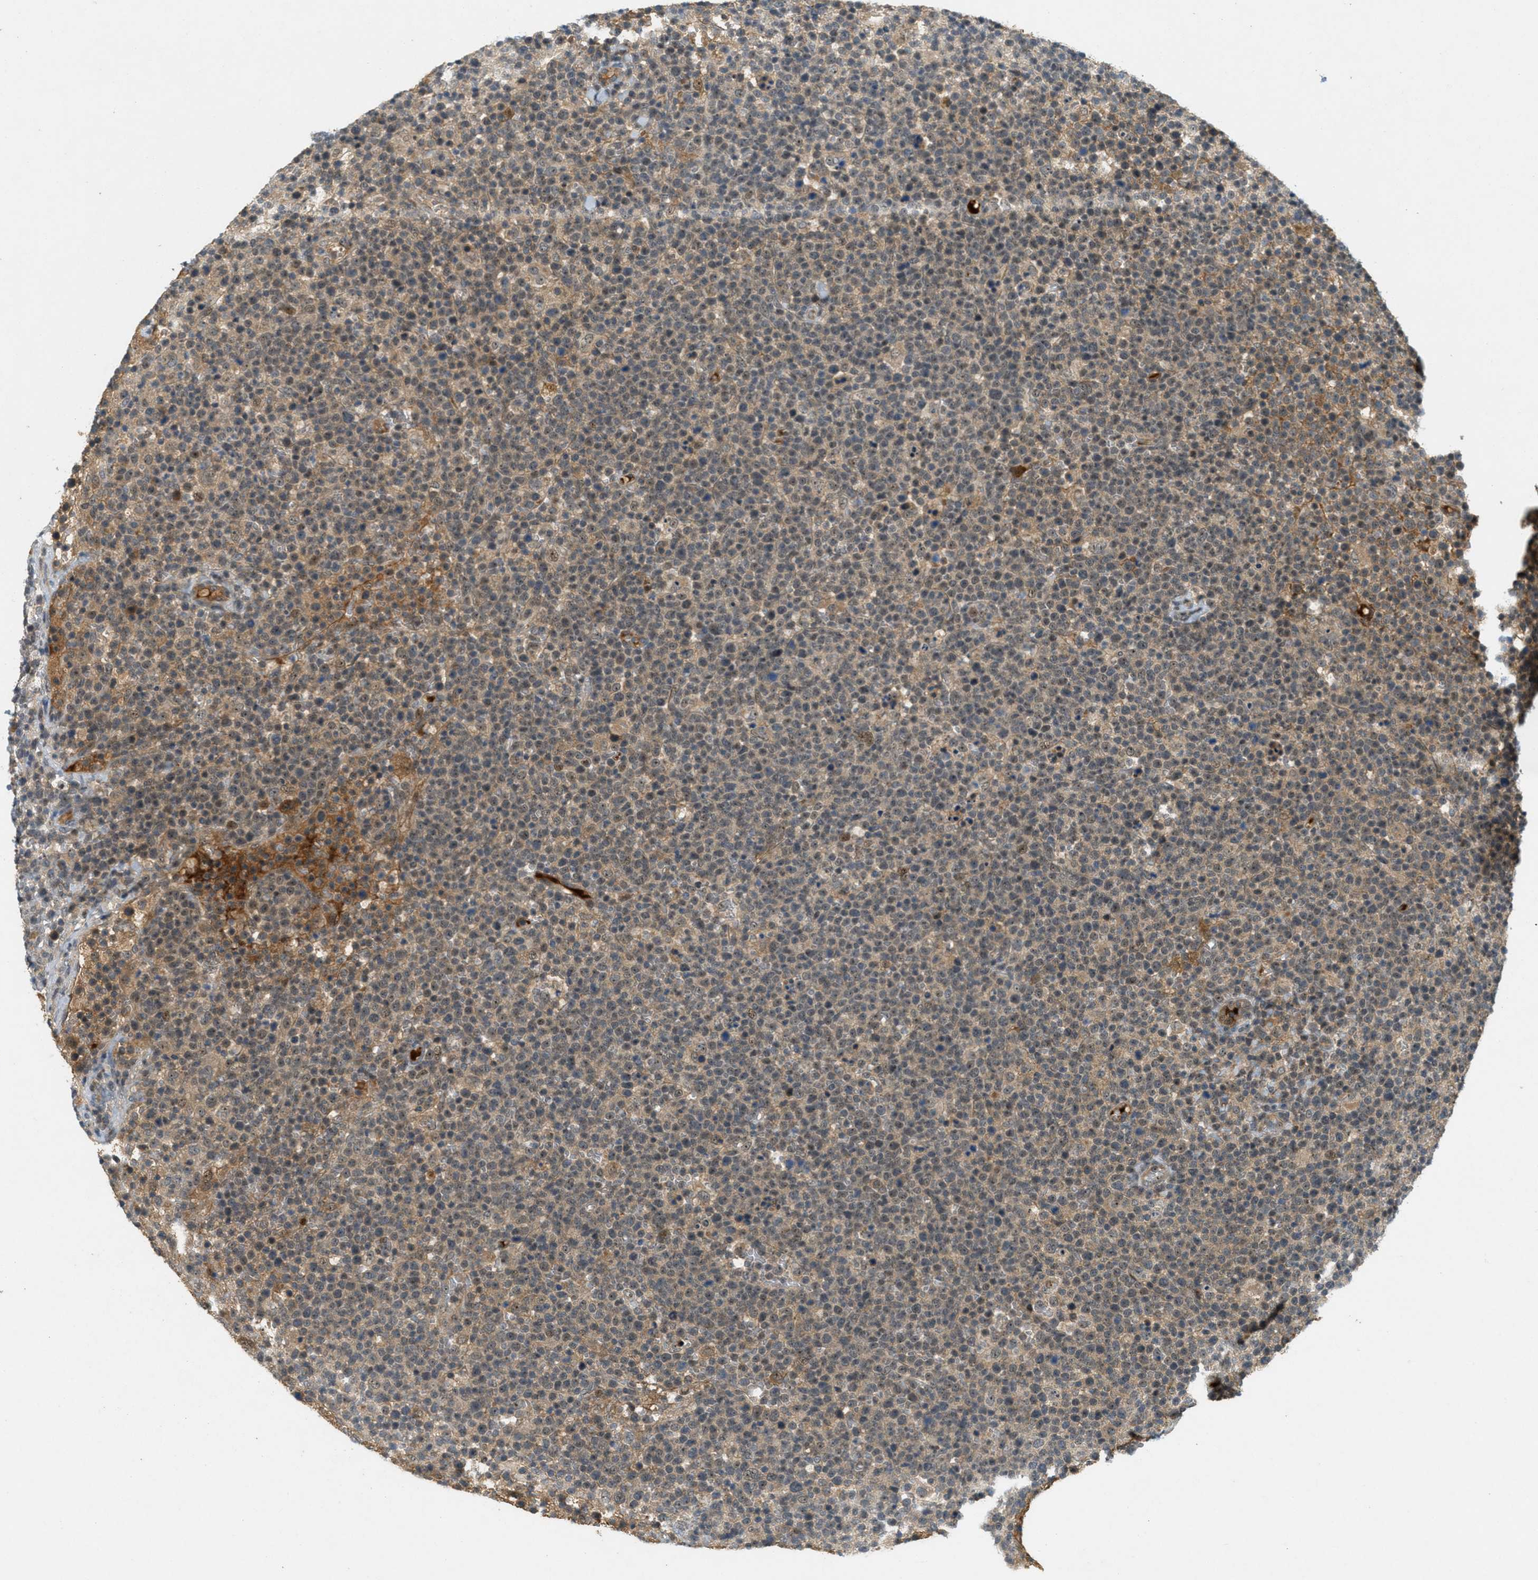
{"staining": {"intensity": "weak", "quantity": ">75%", "location": "cytoplasmic/membranous"}, "tissue": "lymphoma", "cell_type": "Tumor cells", "image_type": "cancer", "snomed": [{"axis": "morphology", "description": "Malignant lymphoma, non-Hodgkin's type, High grade"}, {"axis": "topography", "description": "Lymph node"}], "caption": "Tumor cells display weak cytoplasmic/membranous positivity in approximately >75% of cells in lymphoma.", "gene": "STK11", "patient": {"sex": "male", "age": 61}}